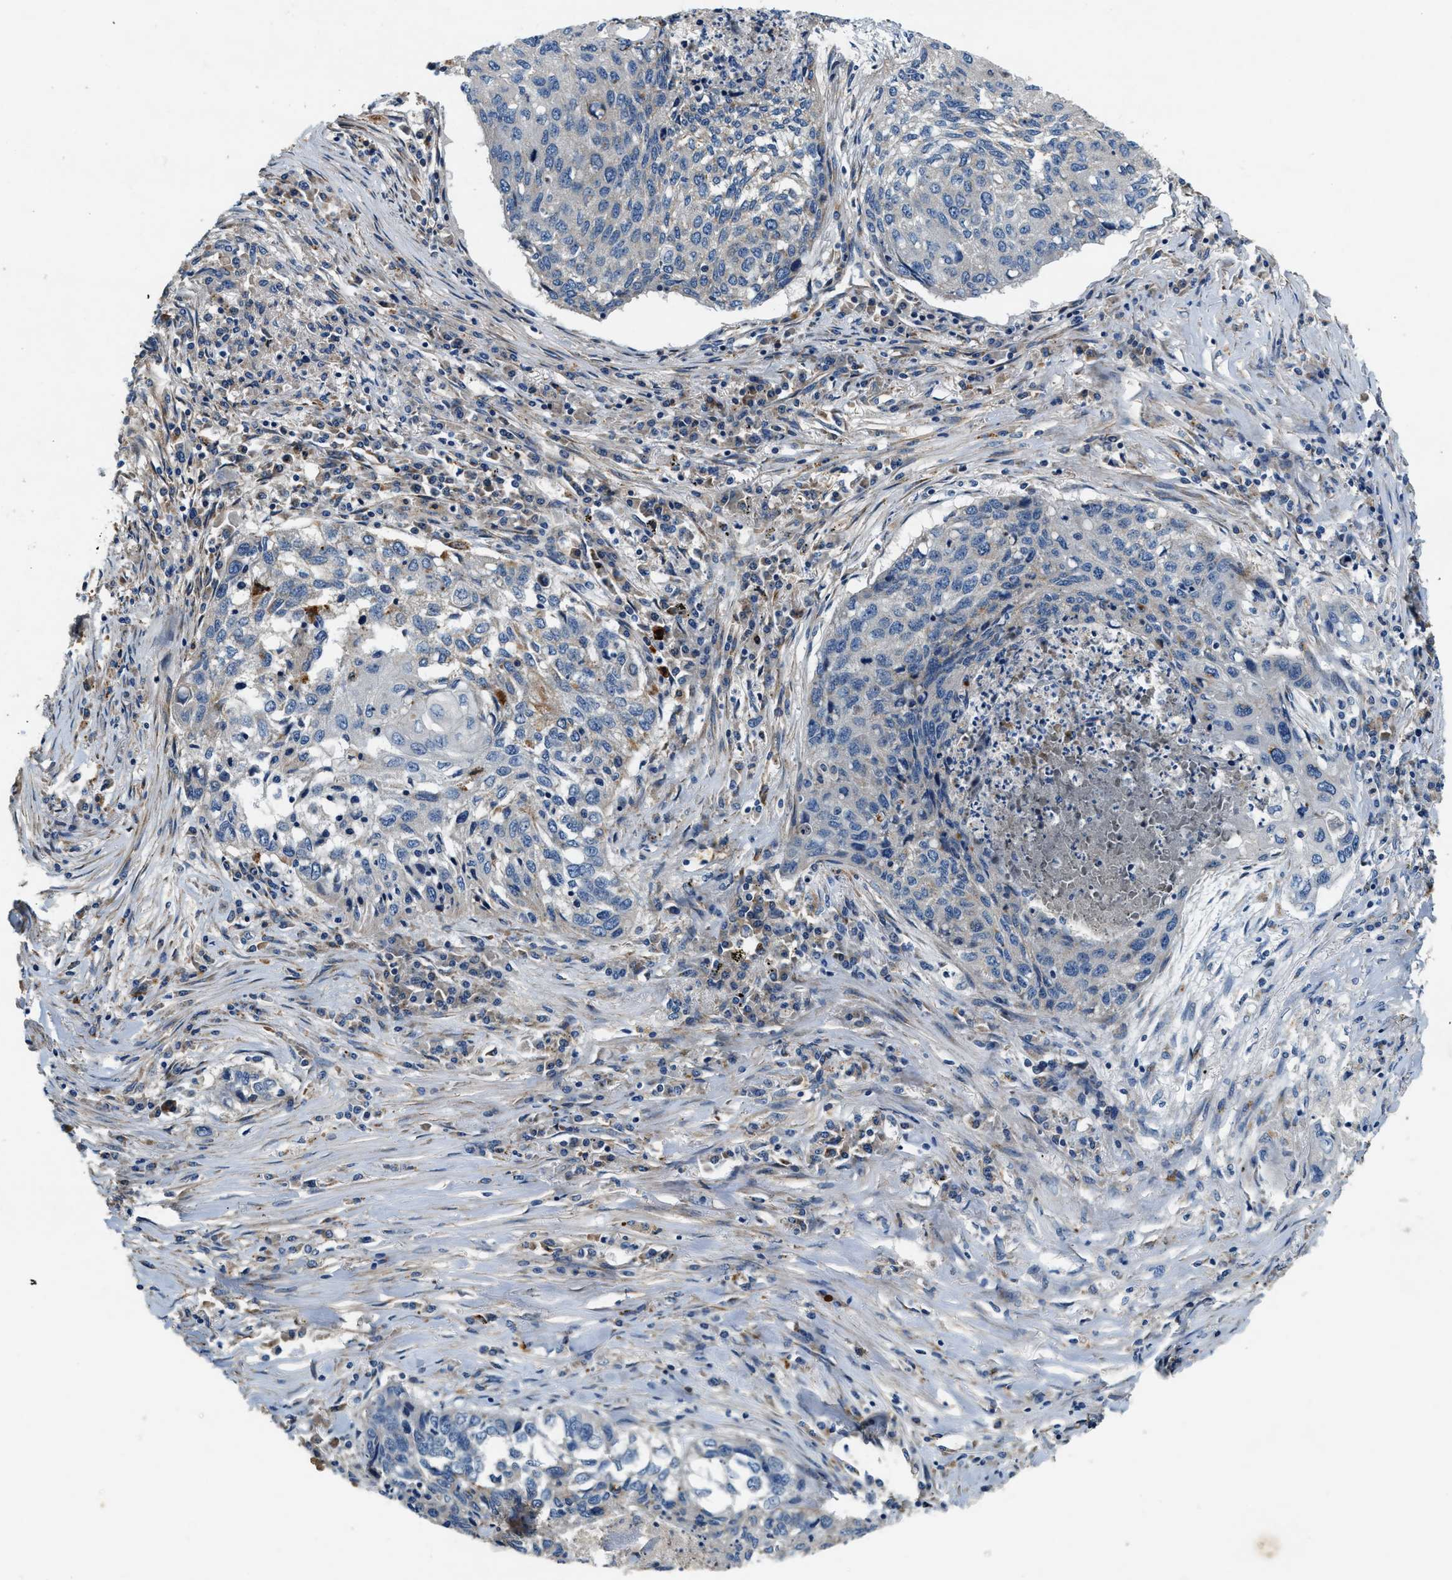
{"staining": {"intensity": "negative", "quantity": "none", "location": "none"}, "tissue": "lung cancer", "cell_type": "Tumor cells", "image_type": "cancer", "snomed": [{"axis": "morphology", "description": "Squamous cell carcinoma, NOS"}, {"axis": "topography", "description": "Lung"}], "caption": "Immunohistochemistry (IHC) image of neoplastic tissue: lung cancer stained with DAB (3,3'-diaminobenzidine) shows no significant protein expression in tumor cells.", "gene": "DUSP10", "patient": {"sex": "female", "age": 63}}